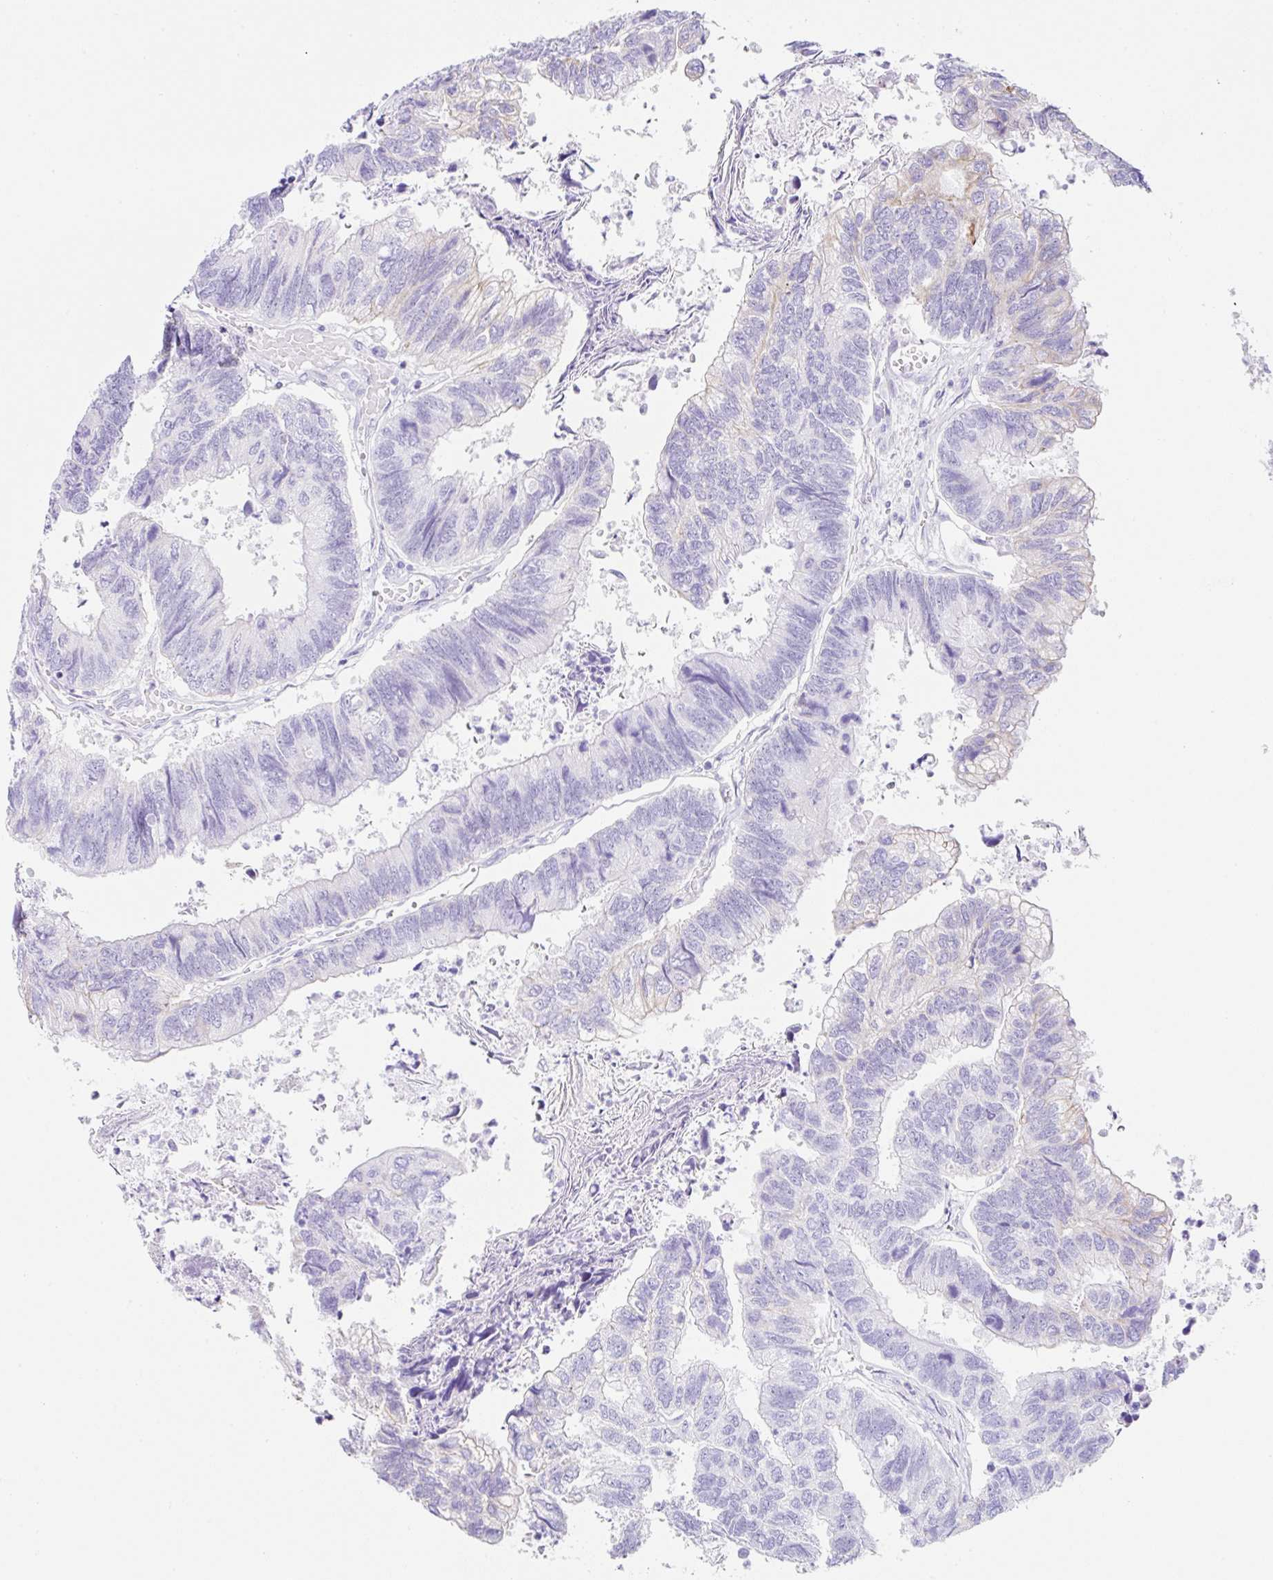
{"staining": {"intensity": "weak", "quantity": "<25%", "location": "cytoplasmic/membranous"}, "tissue": "colorectal cancer", "cell_type": "Tumor cells", "image_type": "cancer", "snomed": [{"axis": "morphology", "description": "Adenocarcinoma, NOS"}, {"axis": "topography", "description": "Colon"}], "caption": "Immunohistochemistry of colorectal cancer reveals no expression in tumor cells.", "gene": "CLDND2", "patient": {"sex": "female", "age": 67}}